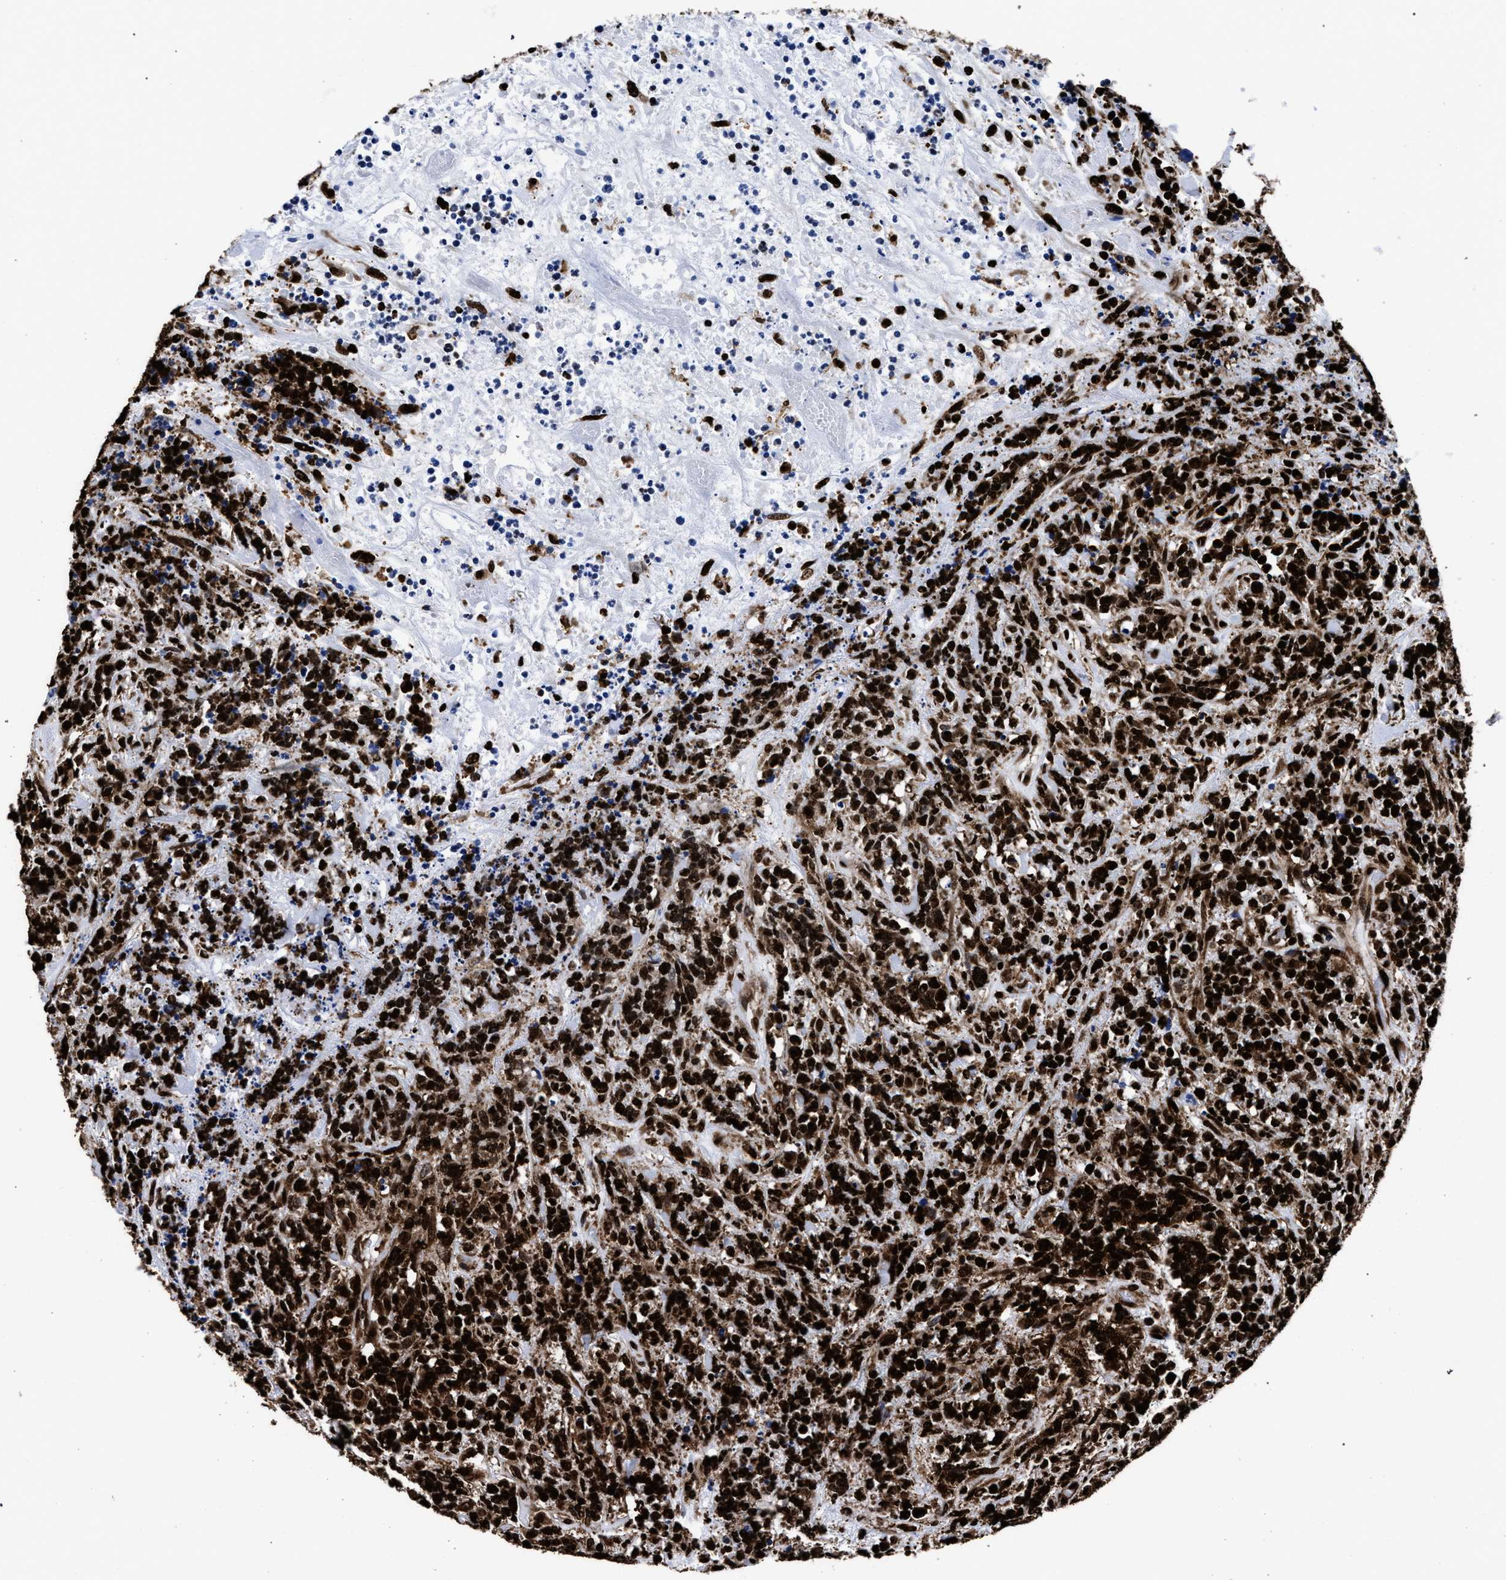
{"staining": {"intensity": "strong", "quantity": ">75%", "location": "cytoplasmic/membranous,nuclear"}, "tissue": "lymphoma", "cell_type": "Tumor cells", "image_type": "cancer", "snomed": [{"axis": "morphology", "description": "Malignant lymphoma, non-Hodgkin's type, High grade"}, {"axis": "topography", "description": "Soft tissue"}], "caption": "Immunohistochemical staining of high-grade malignant lymphoma, non-Hodgkin's type shows high levels of strong cytoplasmic/membranous and nuclear protein positivity in approximately >75% of tumor cells.", "gene": "HNRNPA1", "patient": {"sex": "male", "age": 18}}